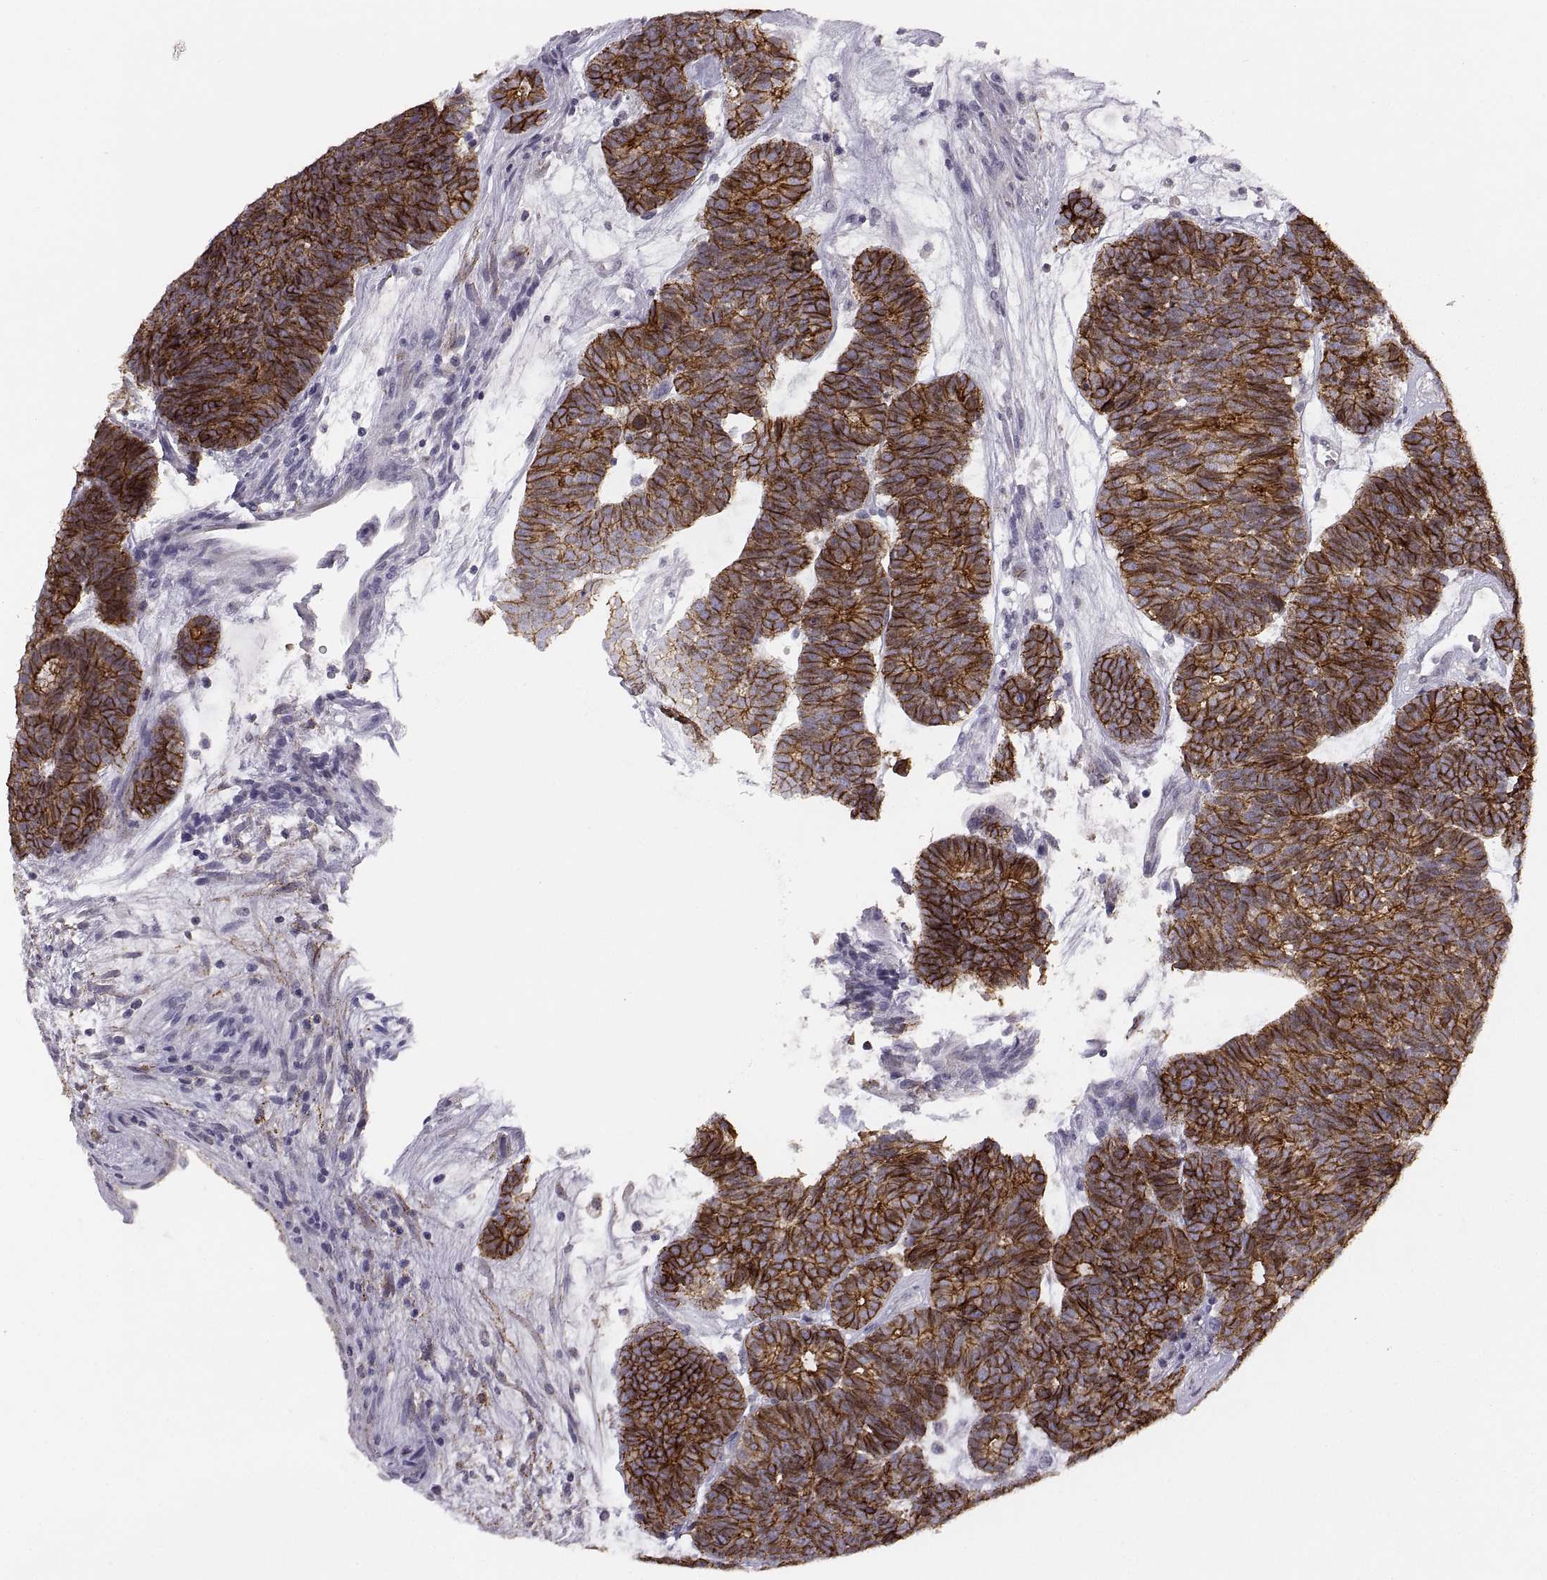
{"staining": {"intensity": "strong", "quantity": ">75%", "location": "cytoplasmic/membranous"}, "tissue": "head and neck cancer", "cell_type": "Tumor cells", "image_type": "cancer", "snomed": [{"axis": "morphology", "description": "Adenocarcinoma, NOS"}, {"axis": "topography", "description": "Head-Neck"}], "caption": "A high amount of strong cytoplasmic/membranous expression is present in approximately >75% of tumor cells in head and neck cancer tissue.", "gene": "CDH2", "patient": {"sex": "female", "age": 81}}